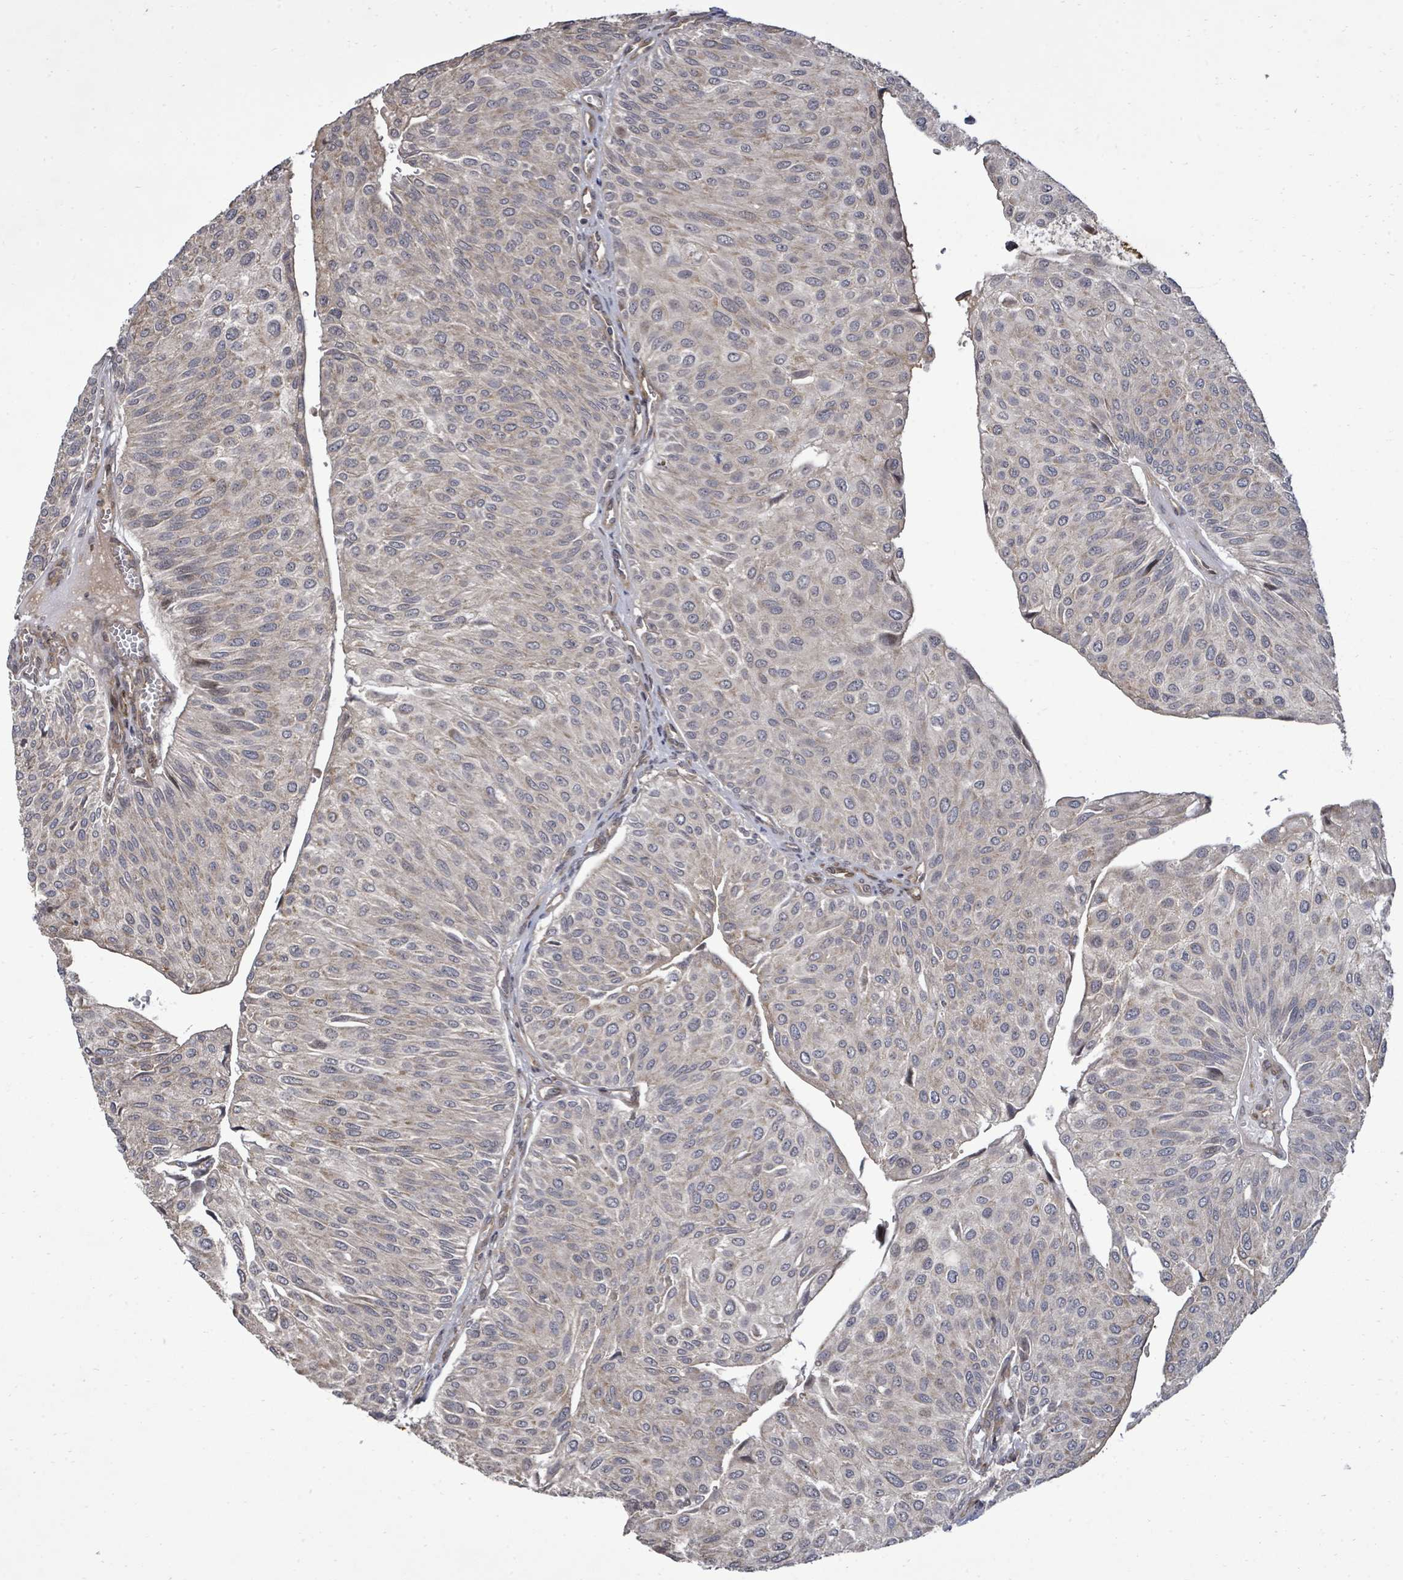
{"staining": {"intensity": "weak", "quantity": "25%-75%", "location": "cytoplasmic/membranous"}, "tissue": "urothelial cancer", "cell_type": "Tumor cells", "image_type": "cancer", "snomed": [{"axis": "morphology", "description": "Urothelial carcinoma, NOS"}, {"axis": "topography", "description": "Urinary bladder"}], "caption": "The image exhibits staining of transitional cell carcinoma, revealing weak cytoplasmic/membranous protein expression (brown color) within tumor cells. The protein is stained brown, and the nuclei are stained in blue (DAB (3,3'-diaminobenzidine) IHC with brightfield microscopy, high magnification).", "gene": "KRTAP27-1", "patient": {"sex": "male", "age": 67}}